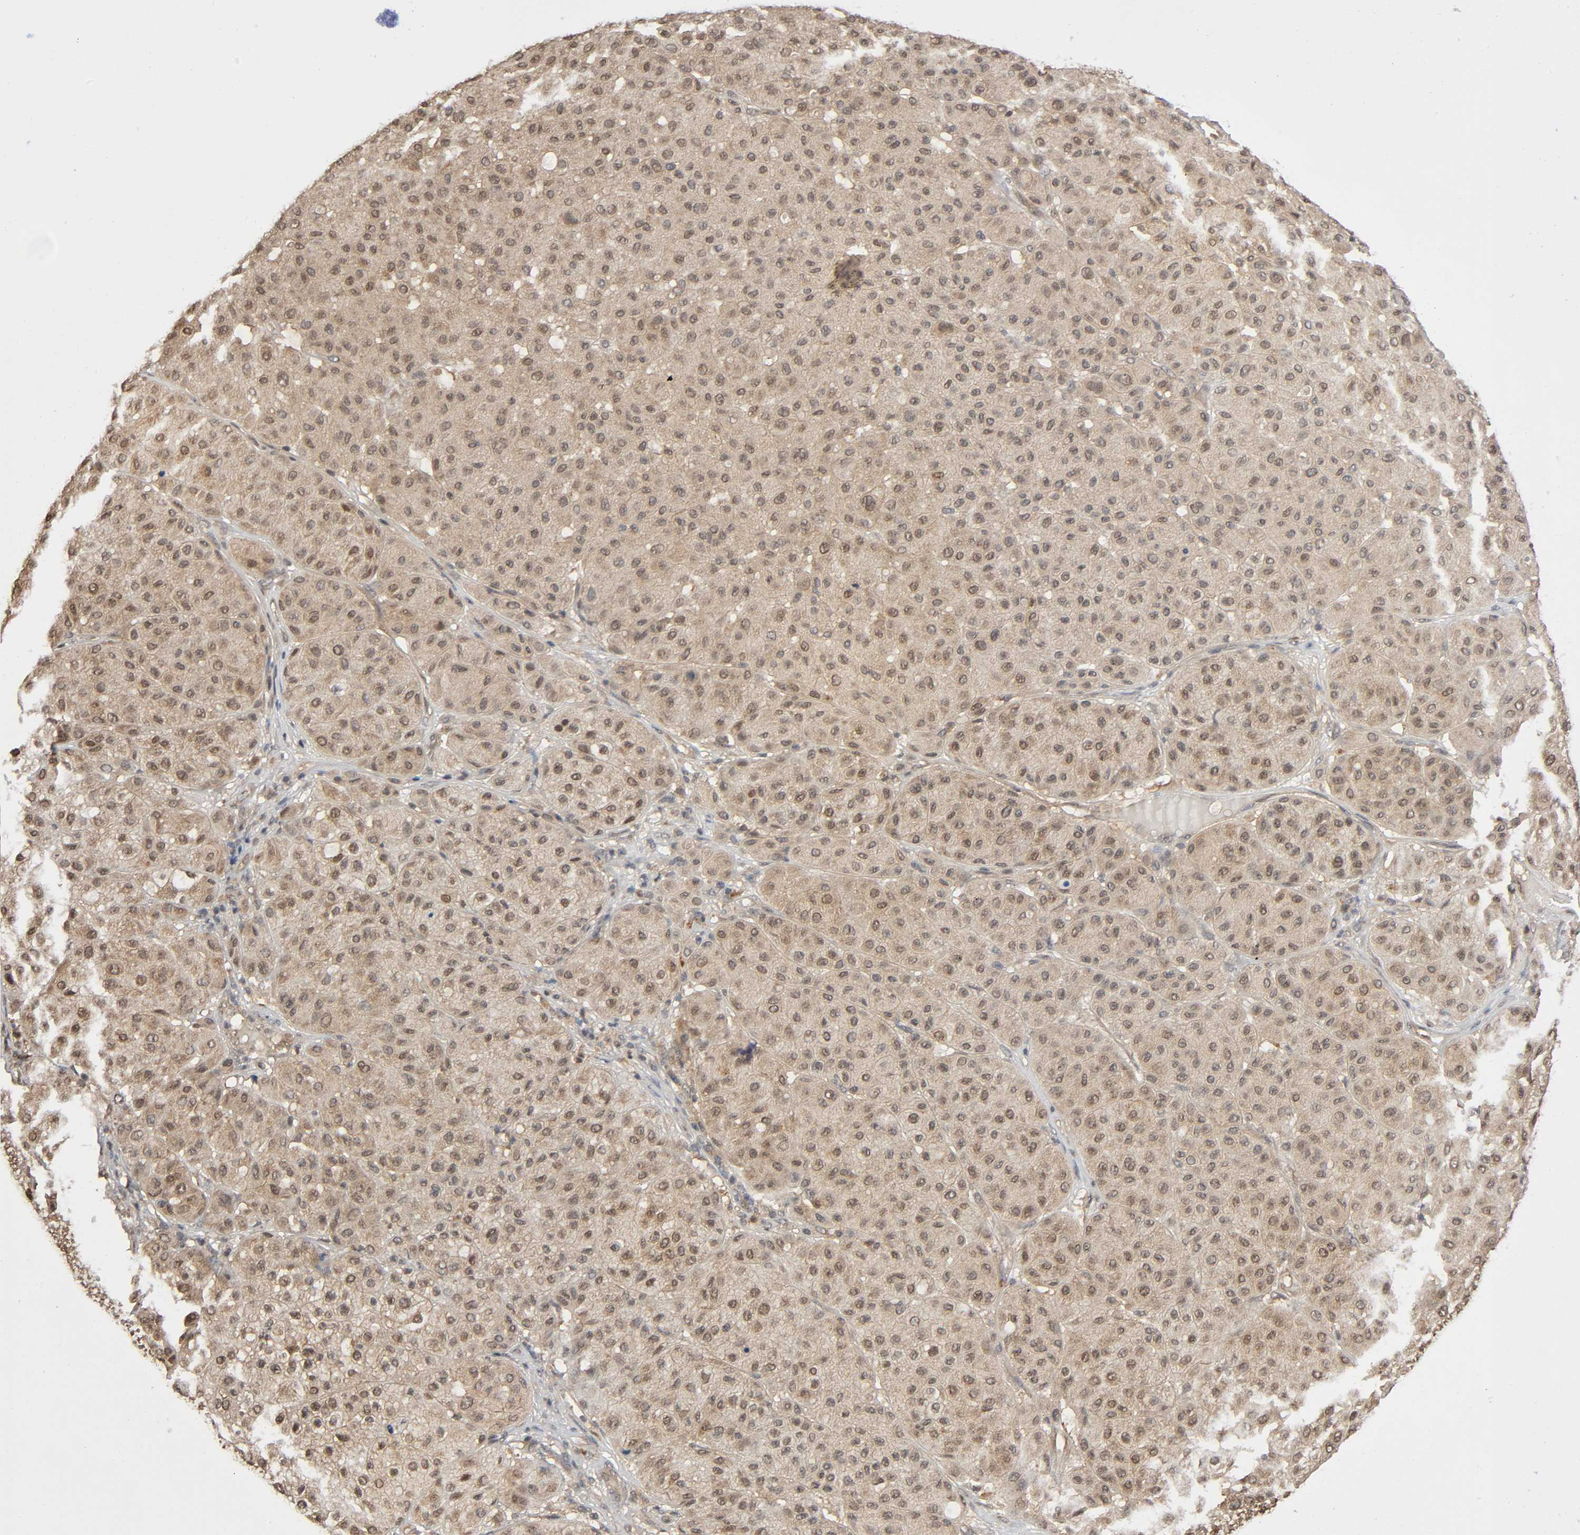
{"staining": {"intensity": "weak", "quantity": ">75%", "location": "cytoplasmic/membranous,nuclear"}, "tissue": "melanoma", "cell_type": "Tumor cells", "image_type": "cancer", "snomed": [{"axis": "morphology", "description": "Normal tissue, NOS"}, {"axis": "morphology", "description": "Malignant melanoma, Metastatic site"}, {"axis": "topography", "description": "Skin"}], "caption": "Tumor cells display low levels of weak cytoplasmic/membranous and nuclear positivity in about >75% of cells in human melanoma. Ihc stains the protein in brown and the nuclei are stained blue.", "gene": "NEDD8", "patient": {"sex": "male", "age": 41}}